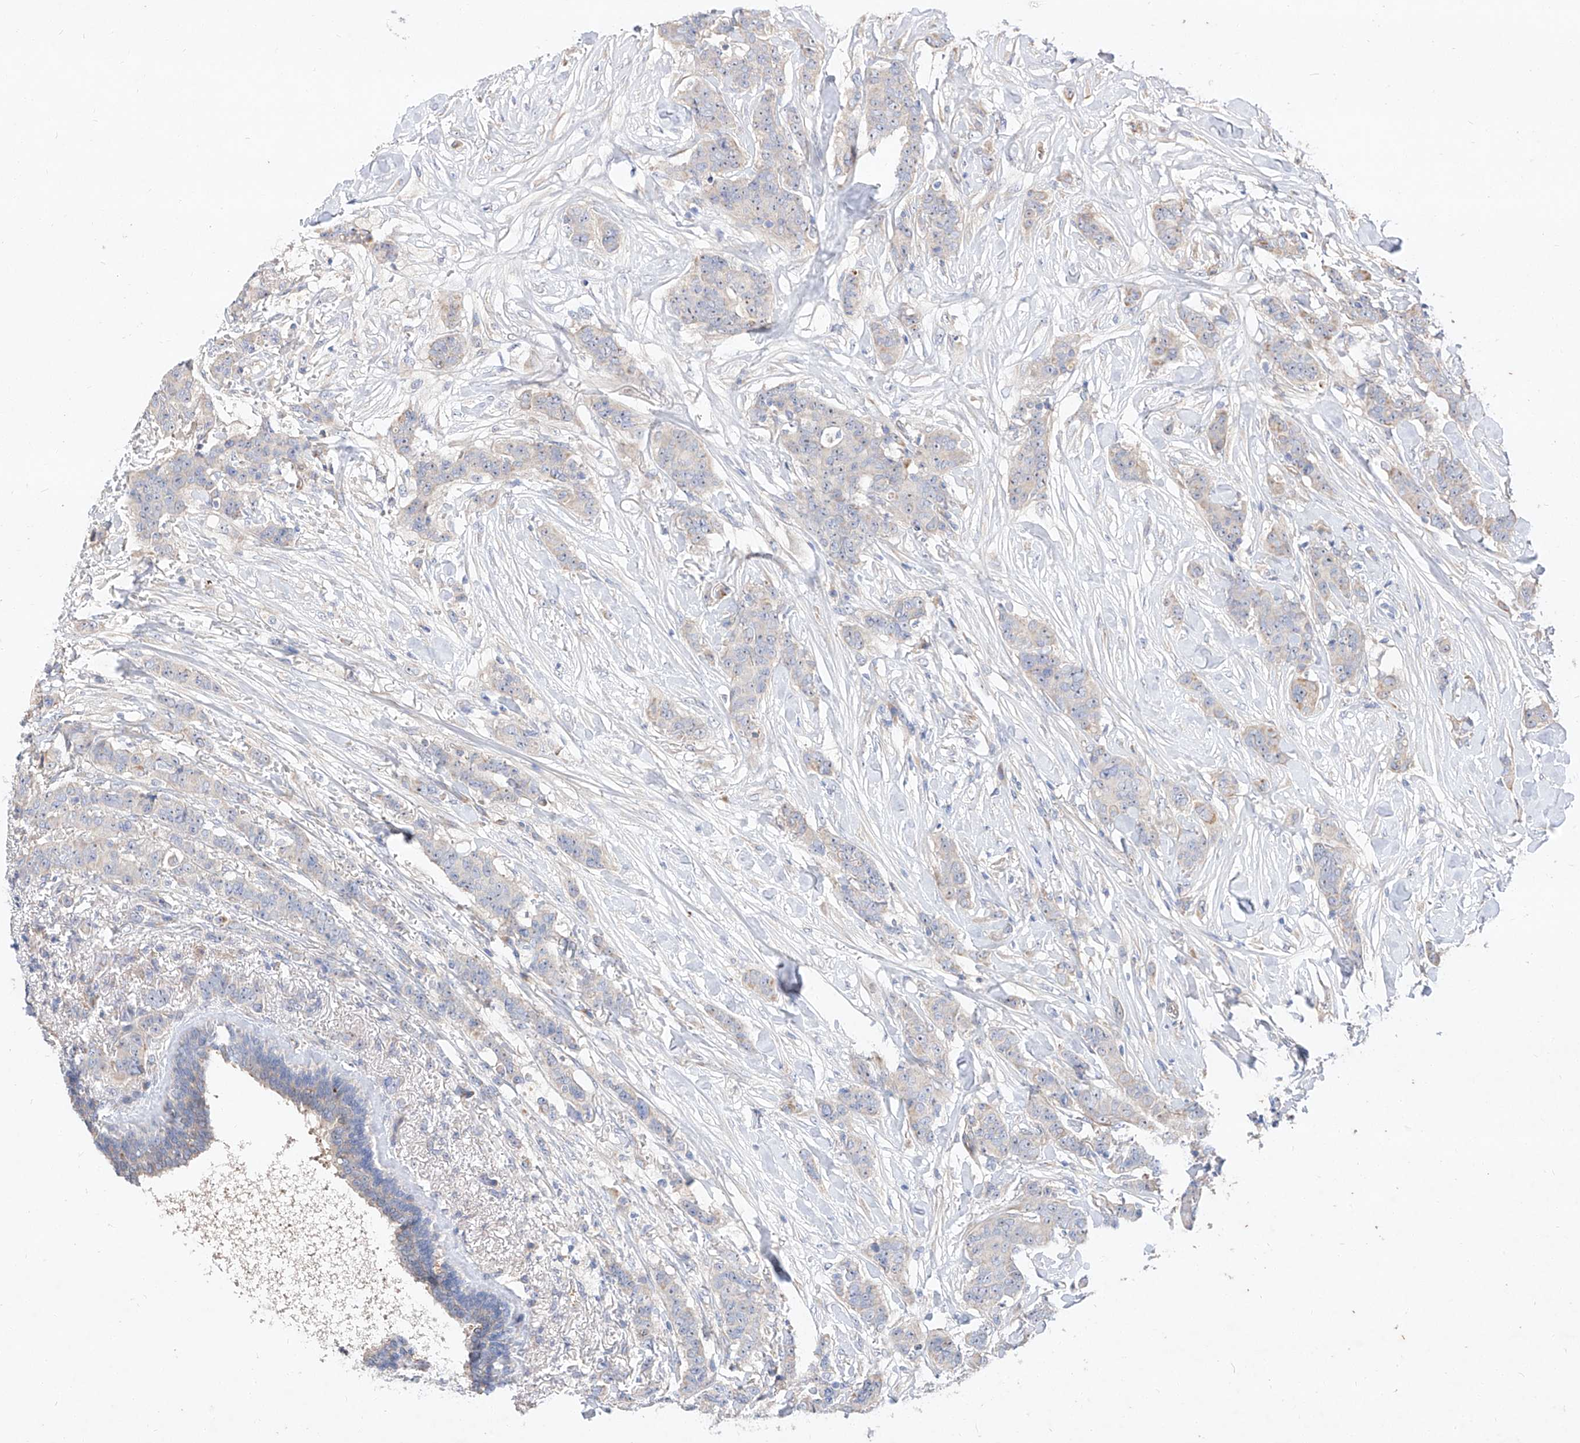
{"staining": {"intensity": "negative", "quantity": "none", "location": "none"}, "tissue": "breast cancer", "cell_type": "Tumor cells", "image_type": "cancer", "snomed": [{"axis": "morphology", "description": "Duct carcinoma"}, {"axis": "topography", "description": "Breast"}], "caption": "Intraductal carcinoma (breast) stained for a protein using IHC demonstrates no positivity tumor cells.", "gene": "DIRAS3", "patient": {"sex": "female", "age": 40}}